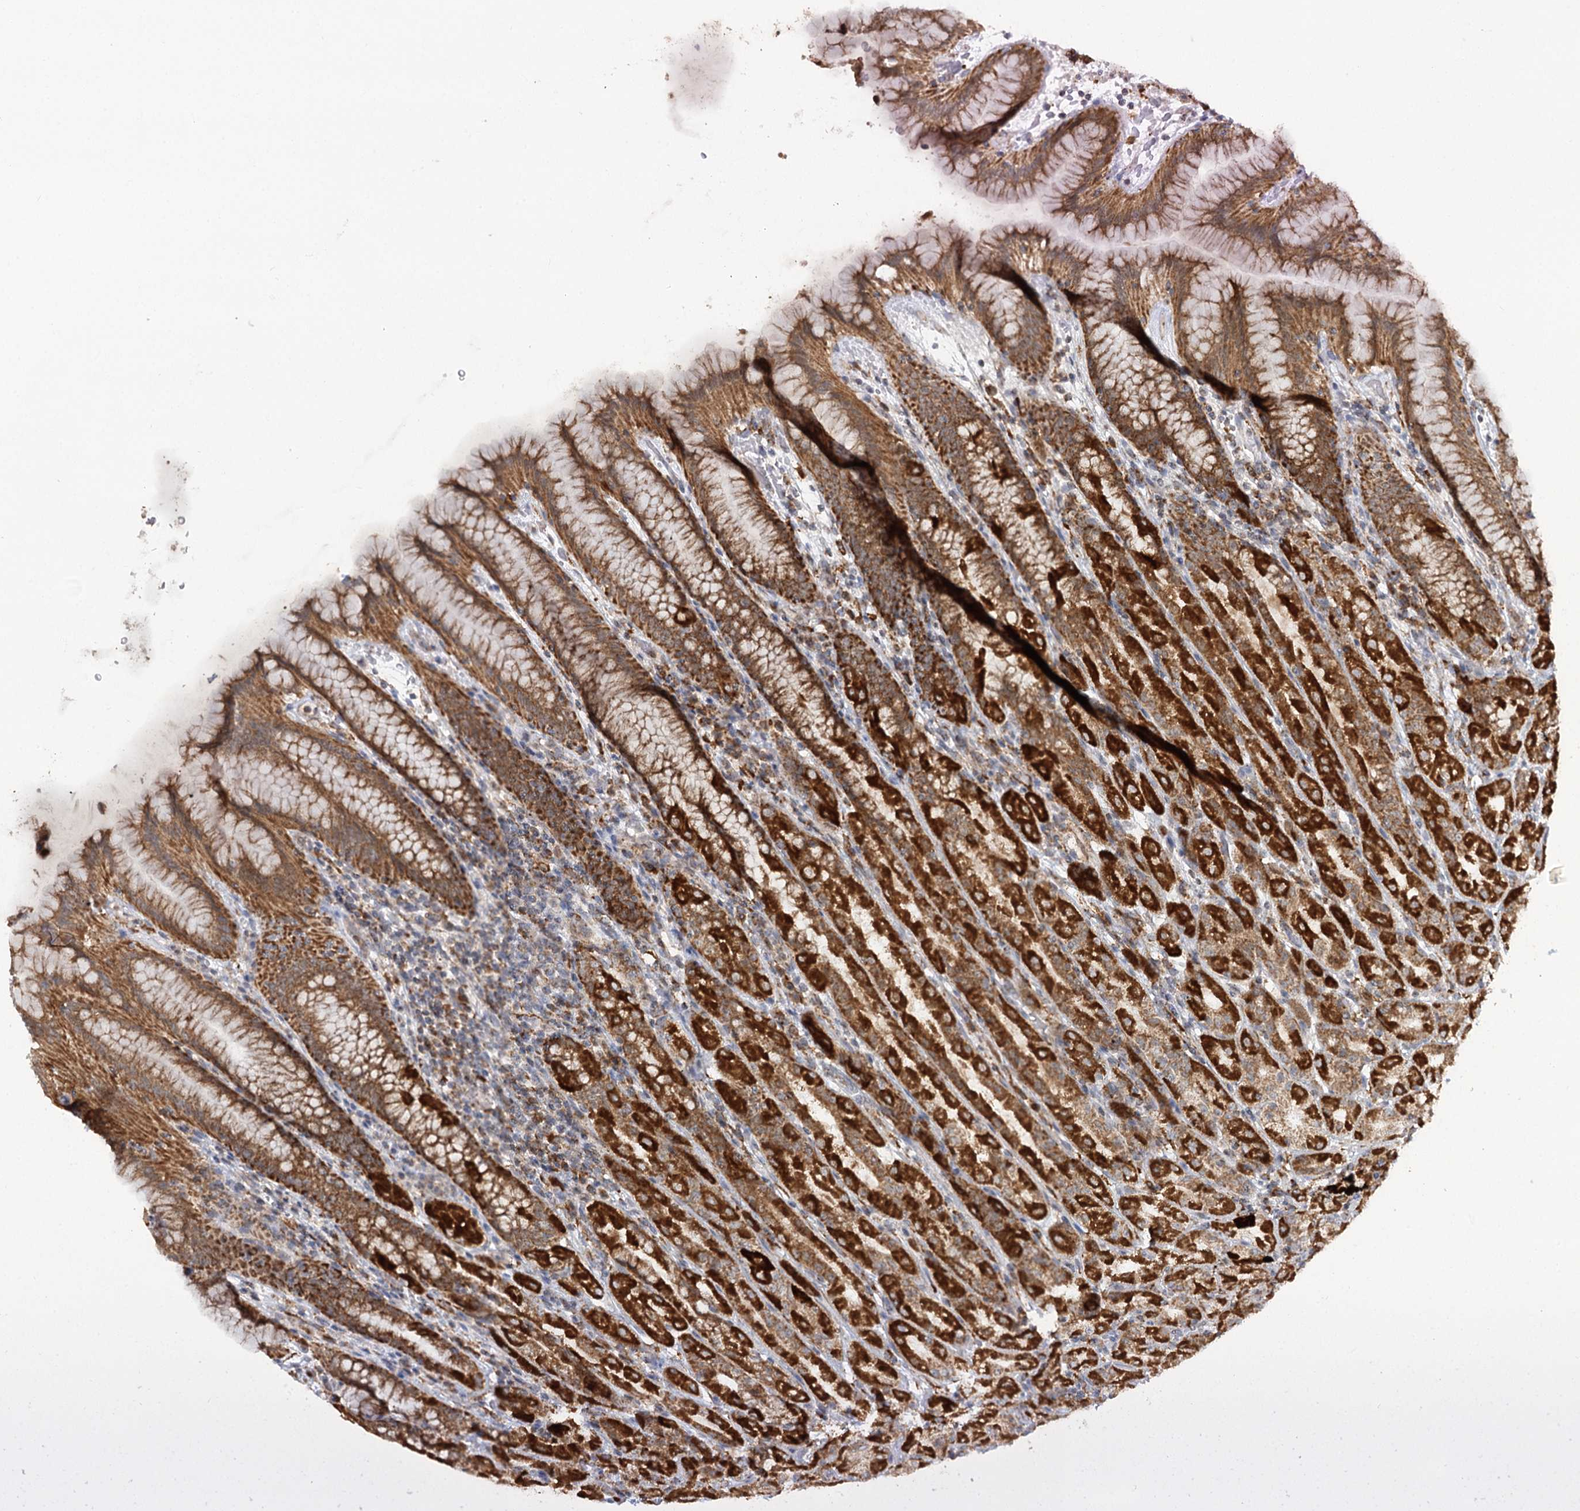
{"staining": {"intensity": "strong", "quantity": ">75%", "location": "cytoplasmic/membranous"}, "tissue": "stomach", "cell_type": "Glandular cells", "image_type": "normal", "snomed": [{"axis": "morphology", "description": "Normal tissue, NOS"}, {"axis": "topography", "description": "Stomach"}], "caption": "Immunohistochemistry of benign stomach exhibits high levels of strong cytoplasmic/membranous expression in approximately >75% of glandular cells.", "gene": "TAS1R1", "patient": {"sex": "female", "age": 79}}